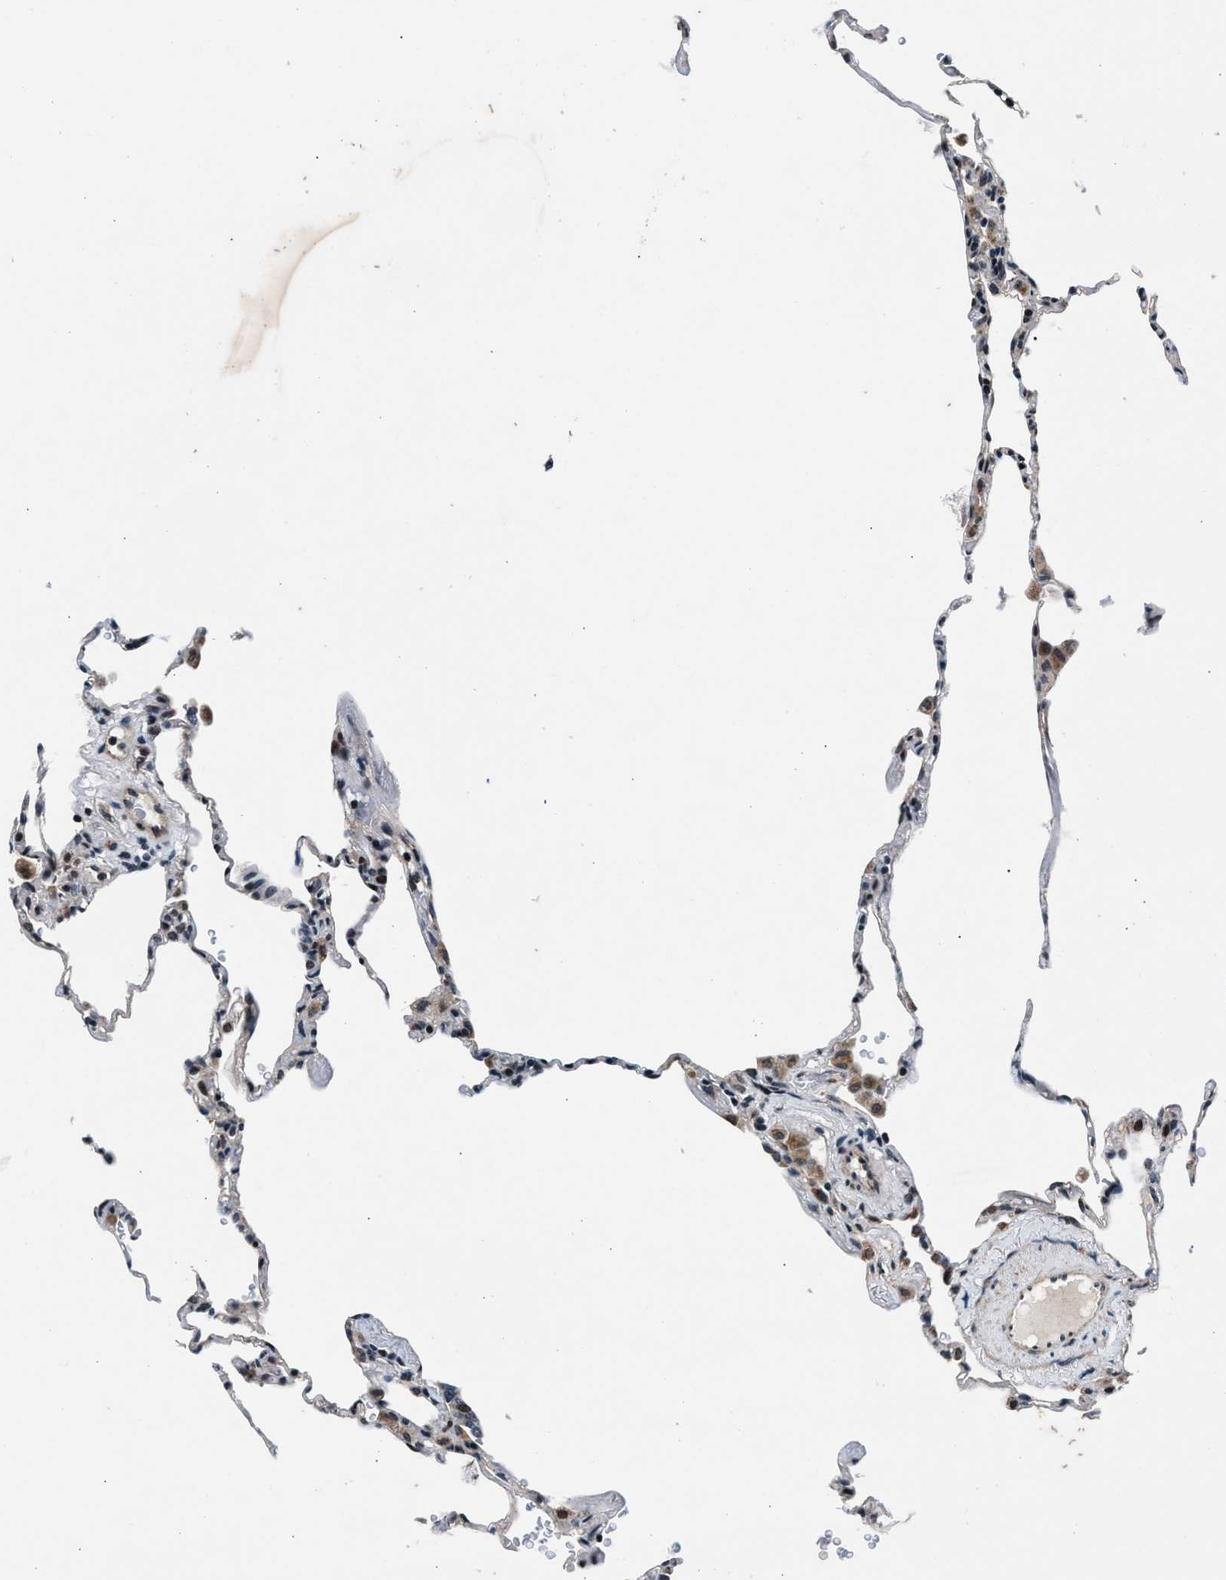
{"staining": {"intensity": "strong", "quantity": ">75%", "location": "nuclear"}, "tissue": "lung", "cell_type": "Alveolar cells", "image_type": "normal", "snomed": [{"axis": "morphology", "description": "Normal tissue, NOS"}, {"axis": "topography", "description": "Lung"}], "caption": "Immunohistochemistry of benign lung shows high levels of strong nuclear expression in about >75% of alveolar cells.", "gene": "PRRC2B", "patient": {"sex": "male", "age": 59}}